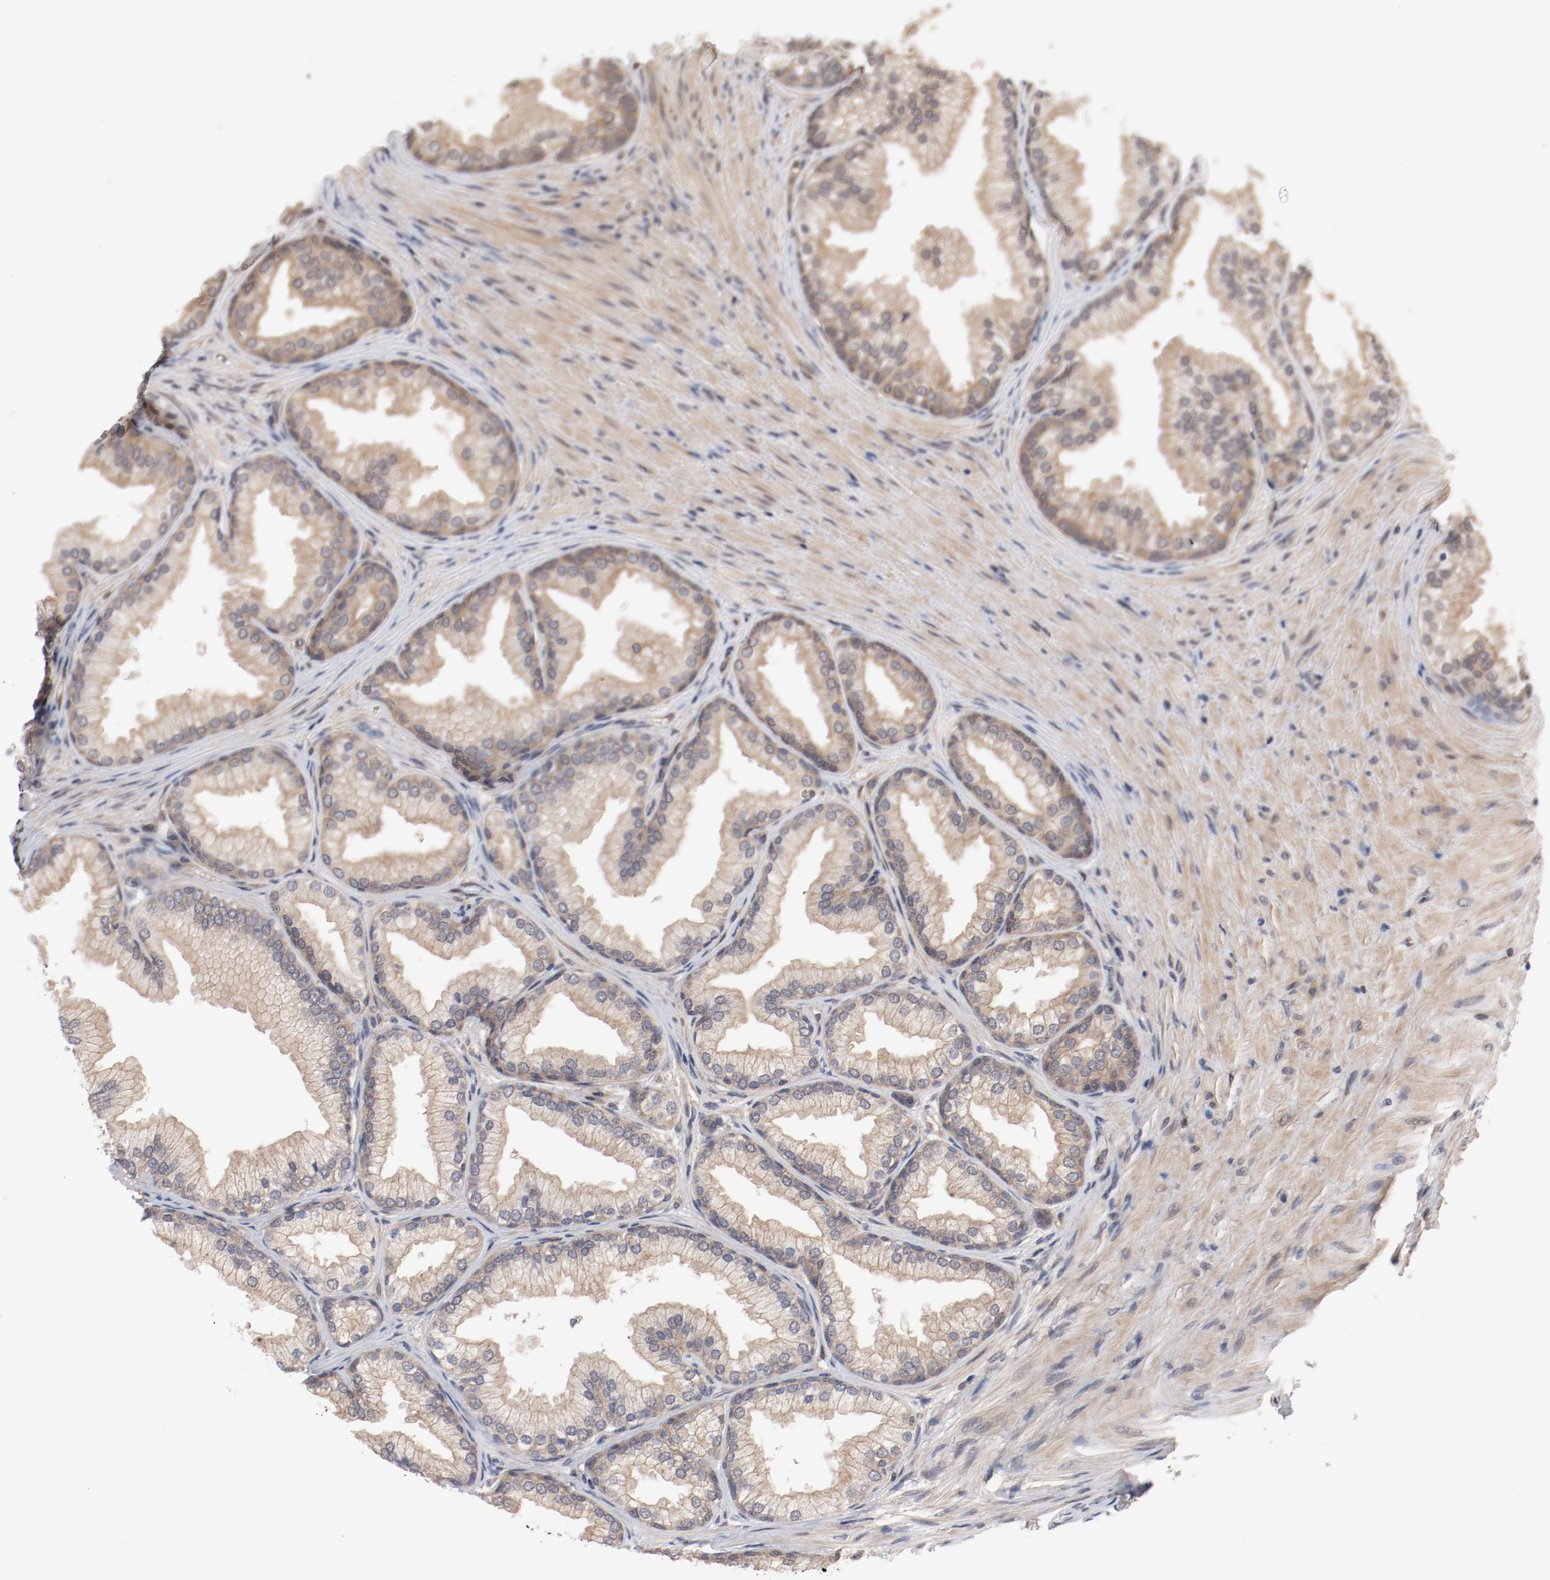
{"staining": {"intensity": "weak", "quantity": ">75%", "location": "cytoplasmic/membranous"}, "tissue": "prostate", "cell_type": "Glandular cells", "image_type": "normal", "snomed": [{"axis": "morphology", "description": "Normal tissue, NOS"}, {"axis": "topography", "description": "Prostate"}], "caption": "A brown stain shows weak cytoplasmic/membranous positivity of a protein in glandular cells of normal human prostate. The staining was performed using DAB (3,3'-diaminobenzidine), with brown indicating positive protein expression. Nuclei are stained blue with hematoxylin.", "gene": "PITPNM2", "patient": {"sex": "male", "age": 76}}